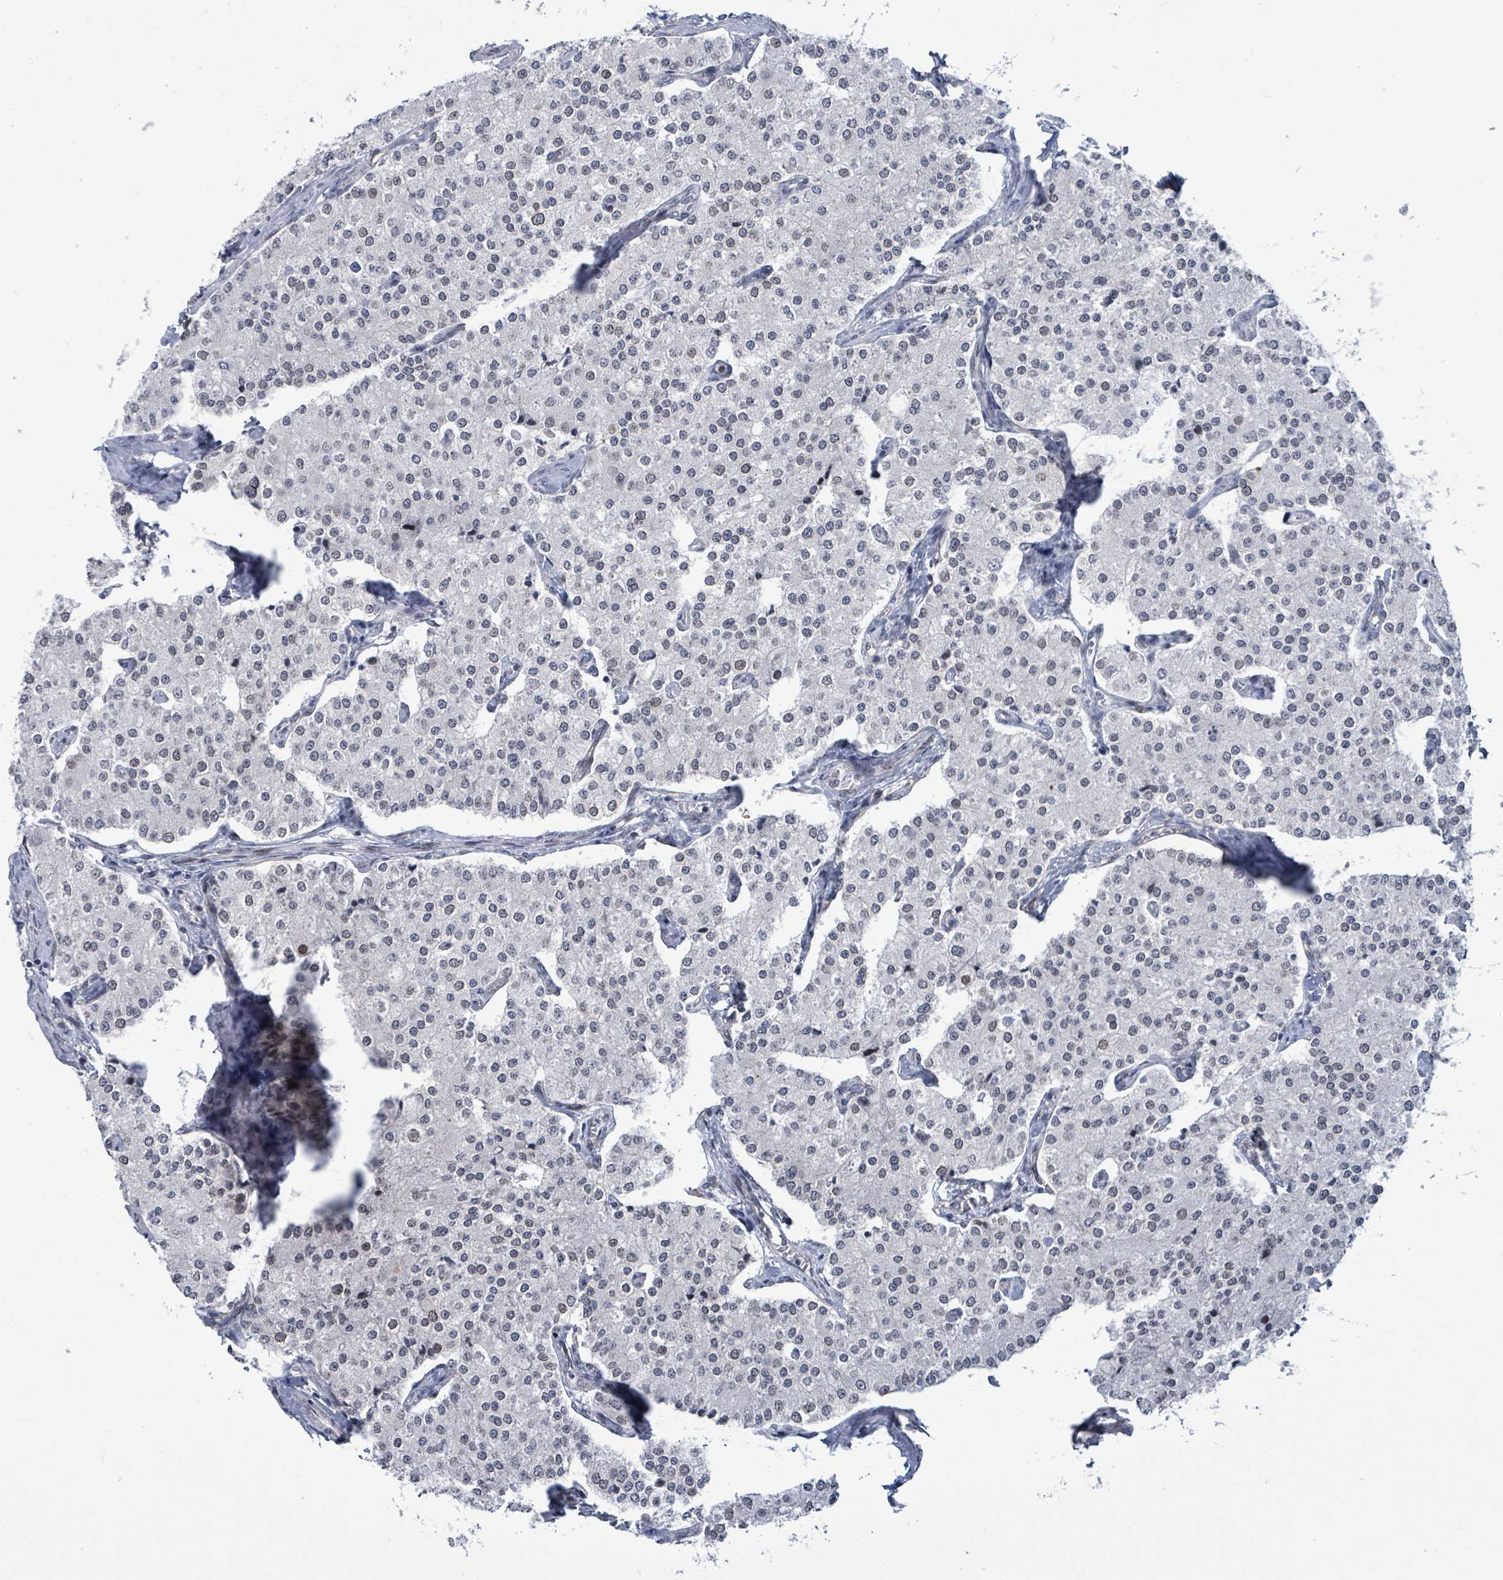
{"staining": {"intensity": "negative", "quantity": "none", "location": "none"}, "tissue": "carcinoid", "cell_type": "Tumor cells", "image_type": "cancer", "snomed": [{"axis": "morphology", "description": "Carcinoid, malignant, NOS"}, {"axis": "topography", "description": "Colon"}], "caption": "This is an immunohistochemistry photomicrograph of human carcinoid (malignant). There is no staining in tumor cells.", "gene": "RRN3", "patient": {"sex": "female", "age": 52}}